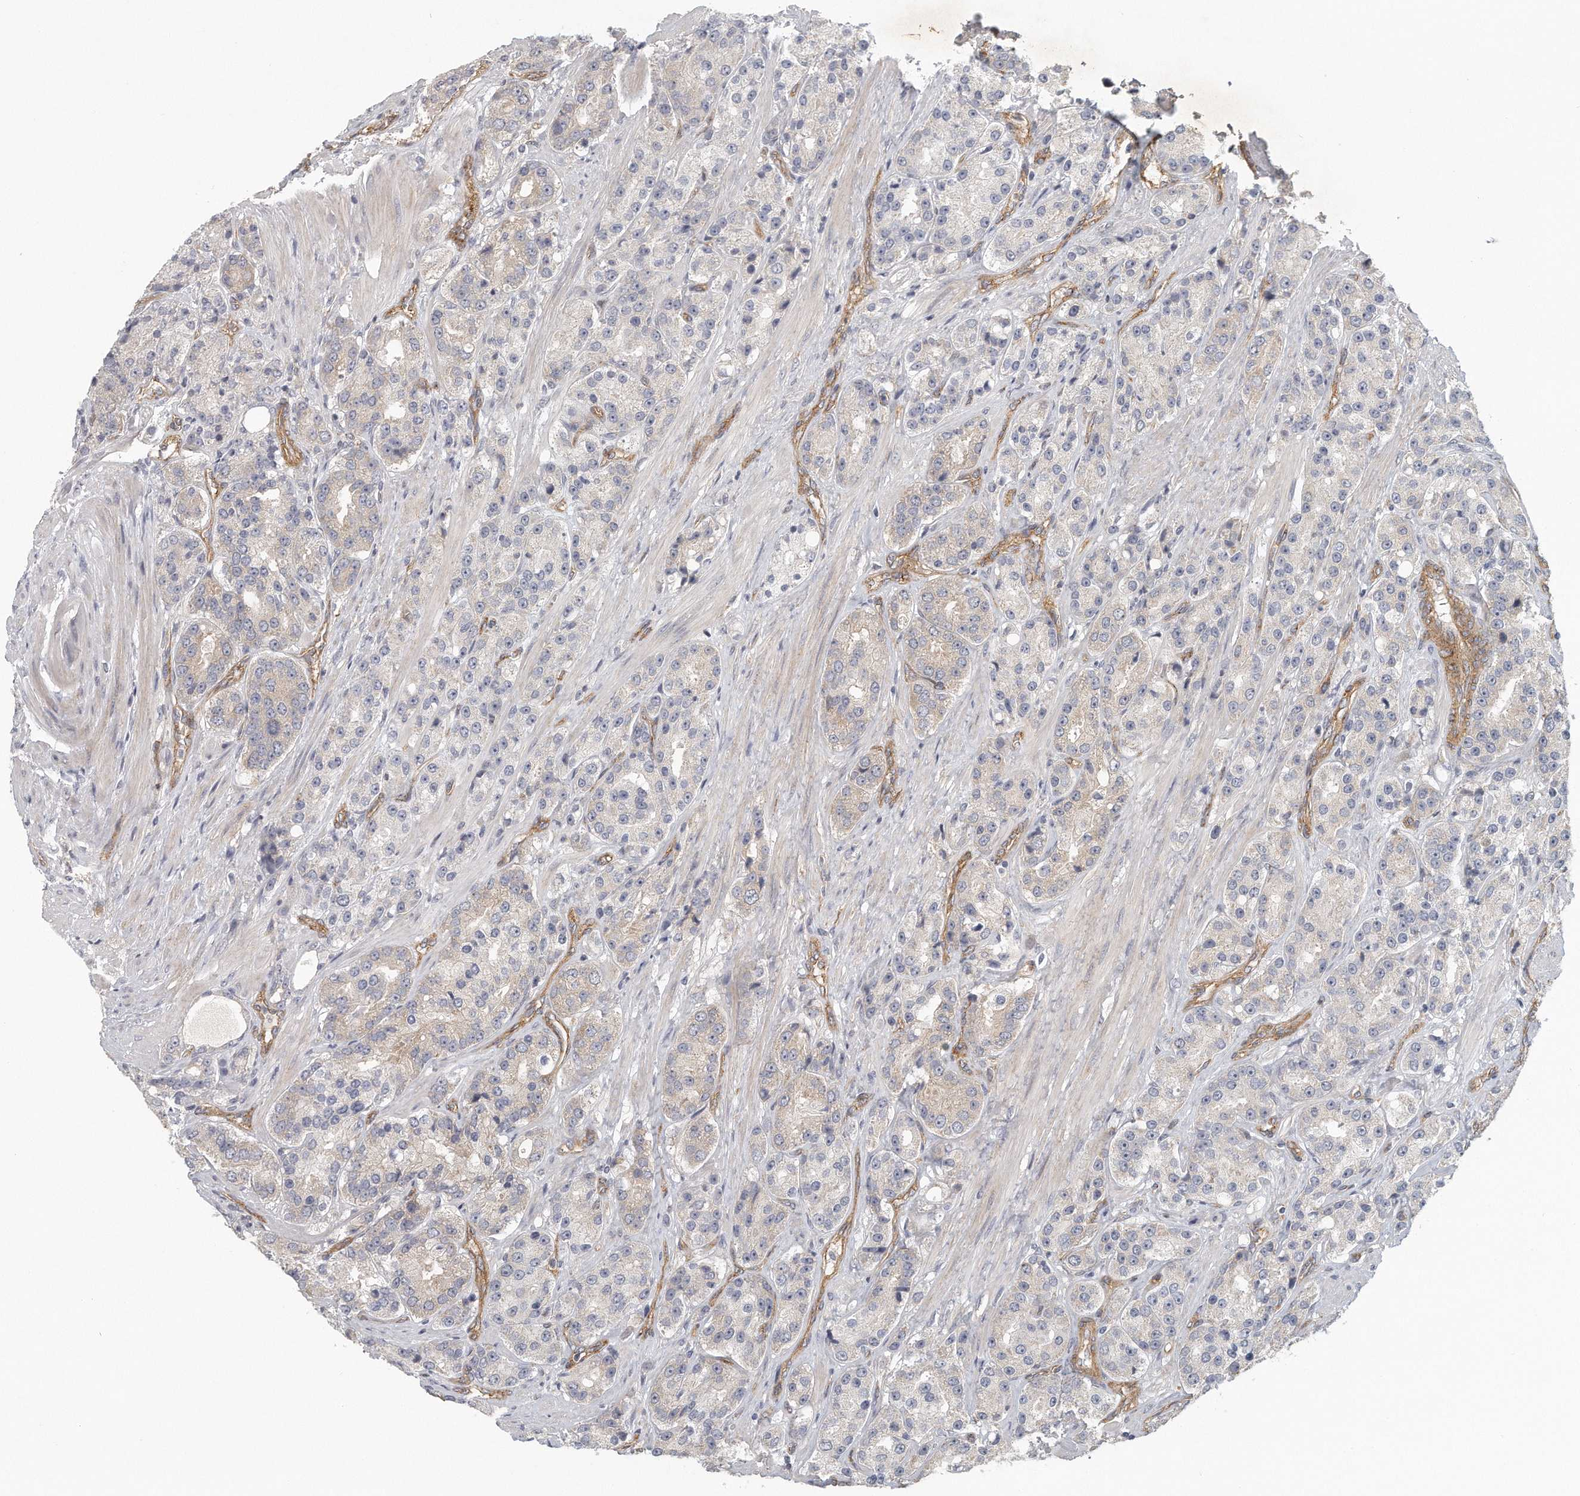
{"staining": {"intensity": "weak", "quantity": "<25%", "location": "cytoplasmic/membranous"}, "tissue": "prostate cancer", "cell_type": "Tumor cells", "image_type": "cancer", "snomed": [{"axis": "morphology", "description": "Adenocarcinoma, High grade"}, {"axis": "topography", "description": "Prostate"}], "caption": "DAB immunohistochemical staining of prostate cancer shows no significant staining in tumor cells.", "gene": "MTERF4", "patient": {"sex": "male", "age": 60}}